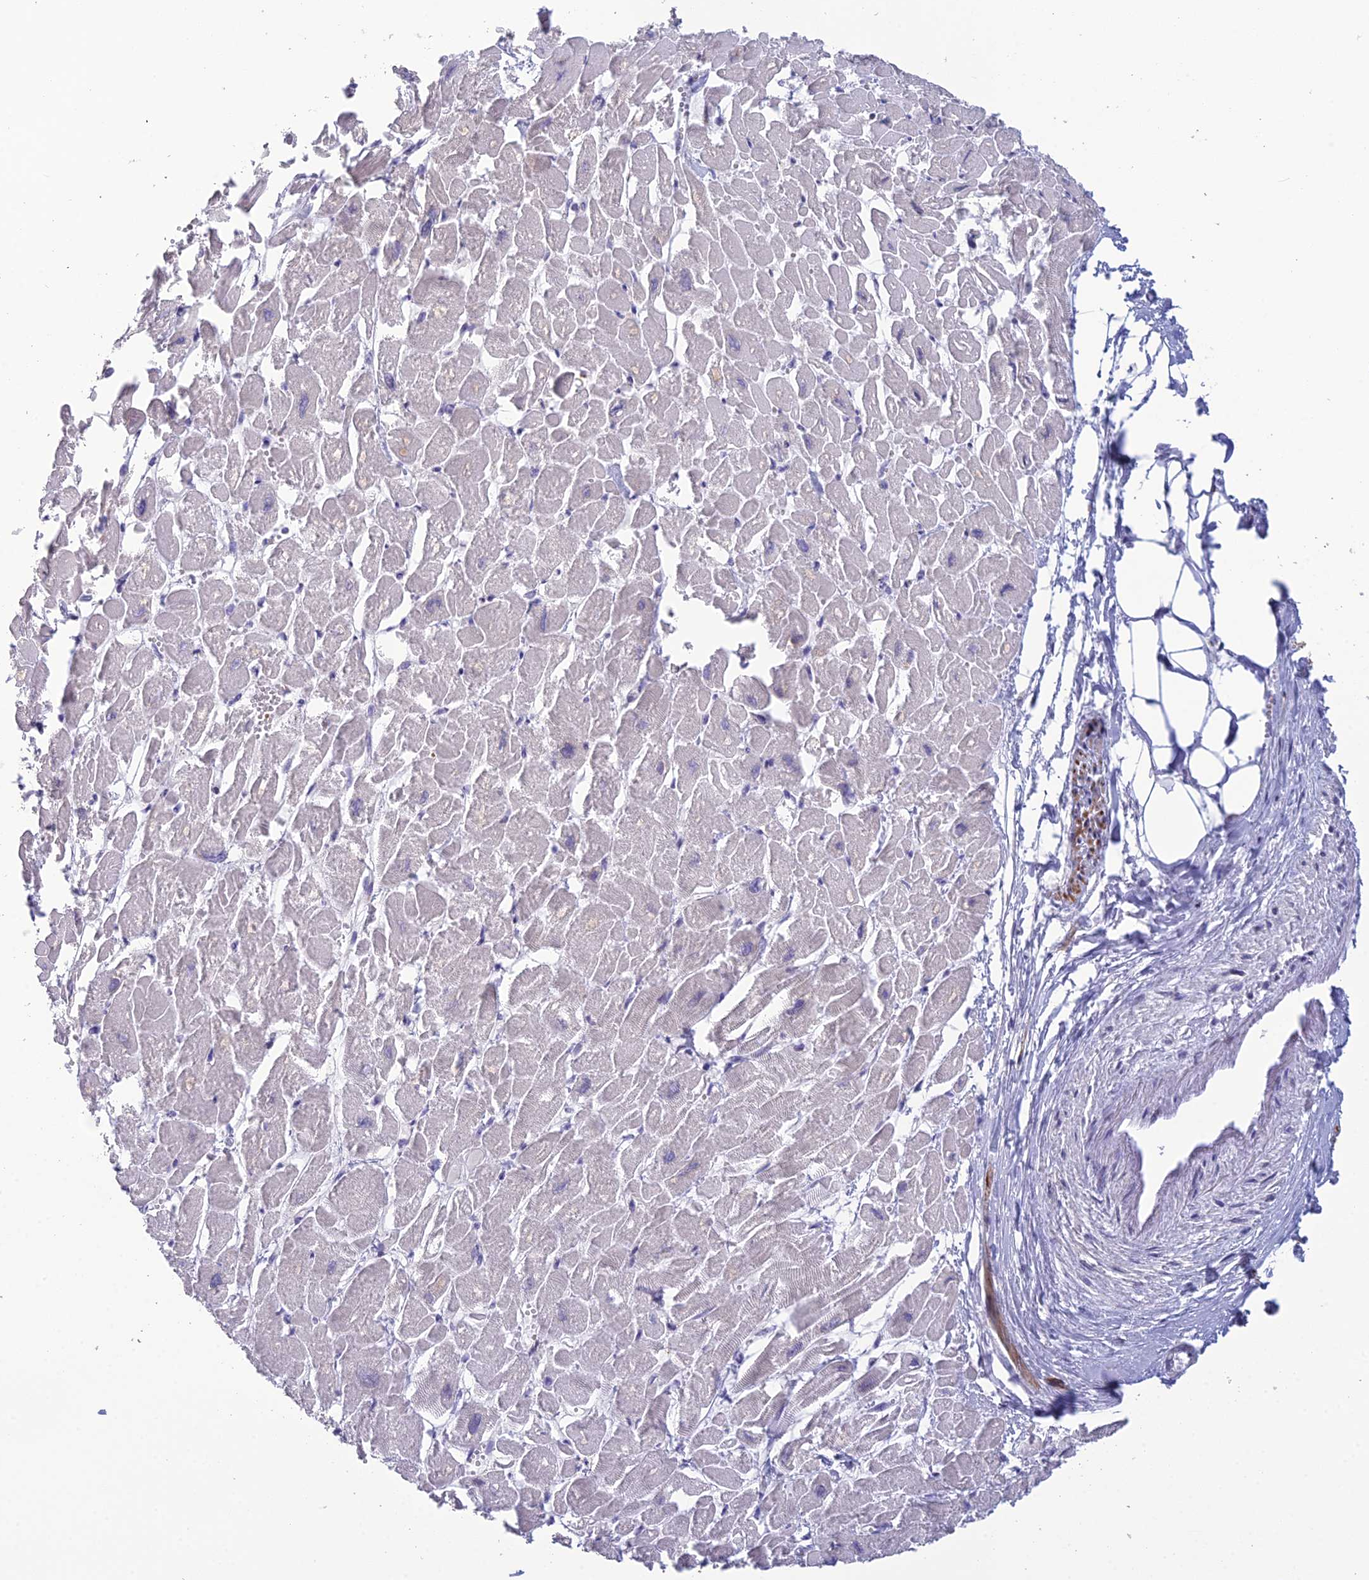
{"staining": {"intensity": "weak", "quantity": "<25%", "location": "cytoplasmic/membranous"}, "tissue": "heart muscle", "cell_type": "Cardiomyocytes", "image_type": "normal", "snomed": [{"axis": "morphology", "description": "Normal tissue, NOS"}, {"axis": "topography", "description": "Heart"}], "caption": "This photomicrograph is of normal heart muscle stained with IHC to label a protein in brown with the nuclei are counter-stained blue. There is no expression in cardiomyocytes.", "gene": "TMEM134", "patient": {"sex": "male", "age": 54}}